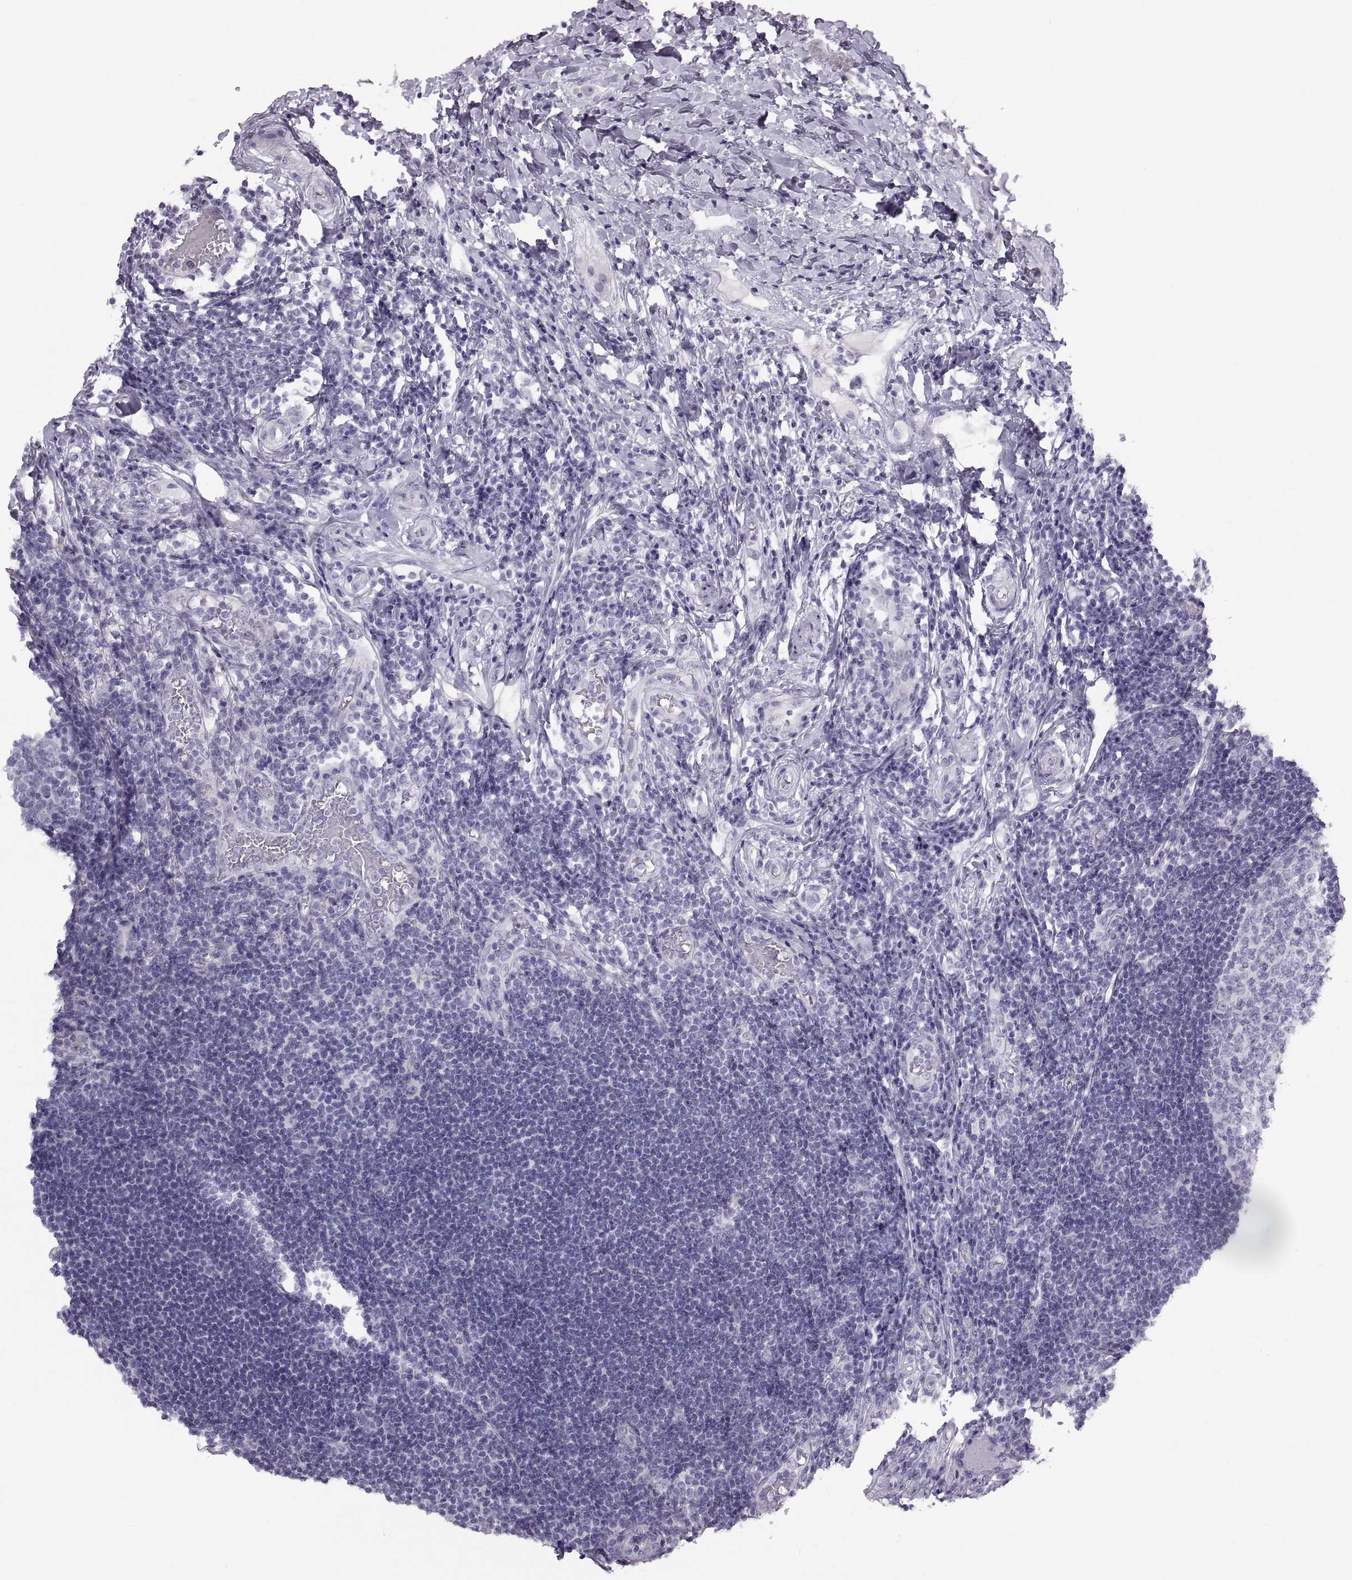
{"staining": {"intensity": "negative", "quantity": "none", "location": "none"}, "tissue": "appendix", "cell_type": "Glandular cells", "image_type": "normal", "snomed": [{"axis": "morphology", "description": "Normal tissue, NOS"}, {"axis": "morphology", "description": "Inflammation, NOS"}, {"axis": "topography", "description": "Appendix"}], "caption": "Immunohistochemical staining of benign appendix reveals no significant staining in glandular cells.", "gene": "SPACDR", "patient": {"sex": "male", "age": 16}}